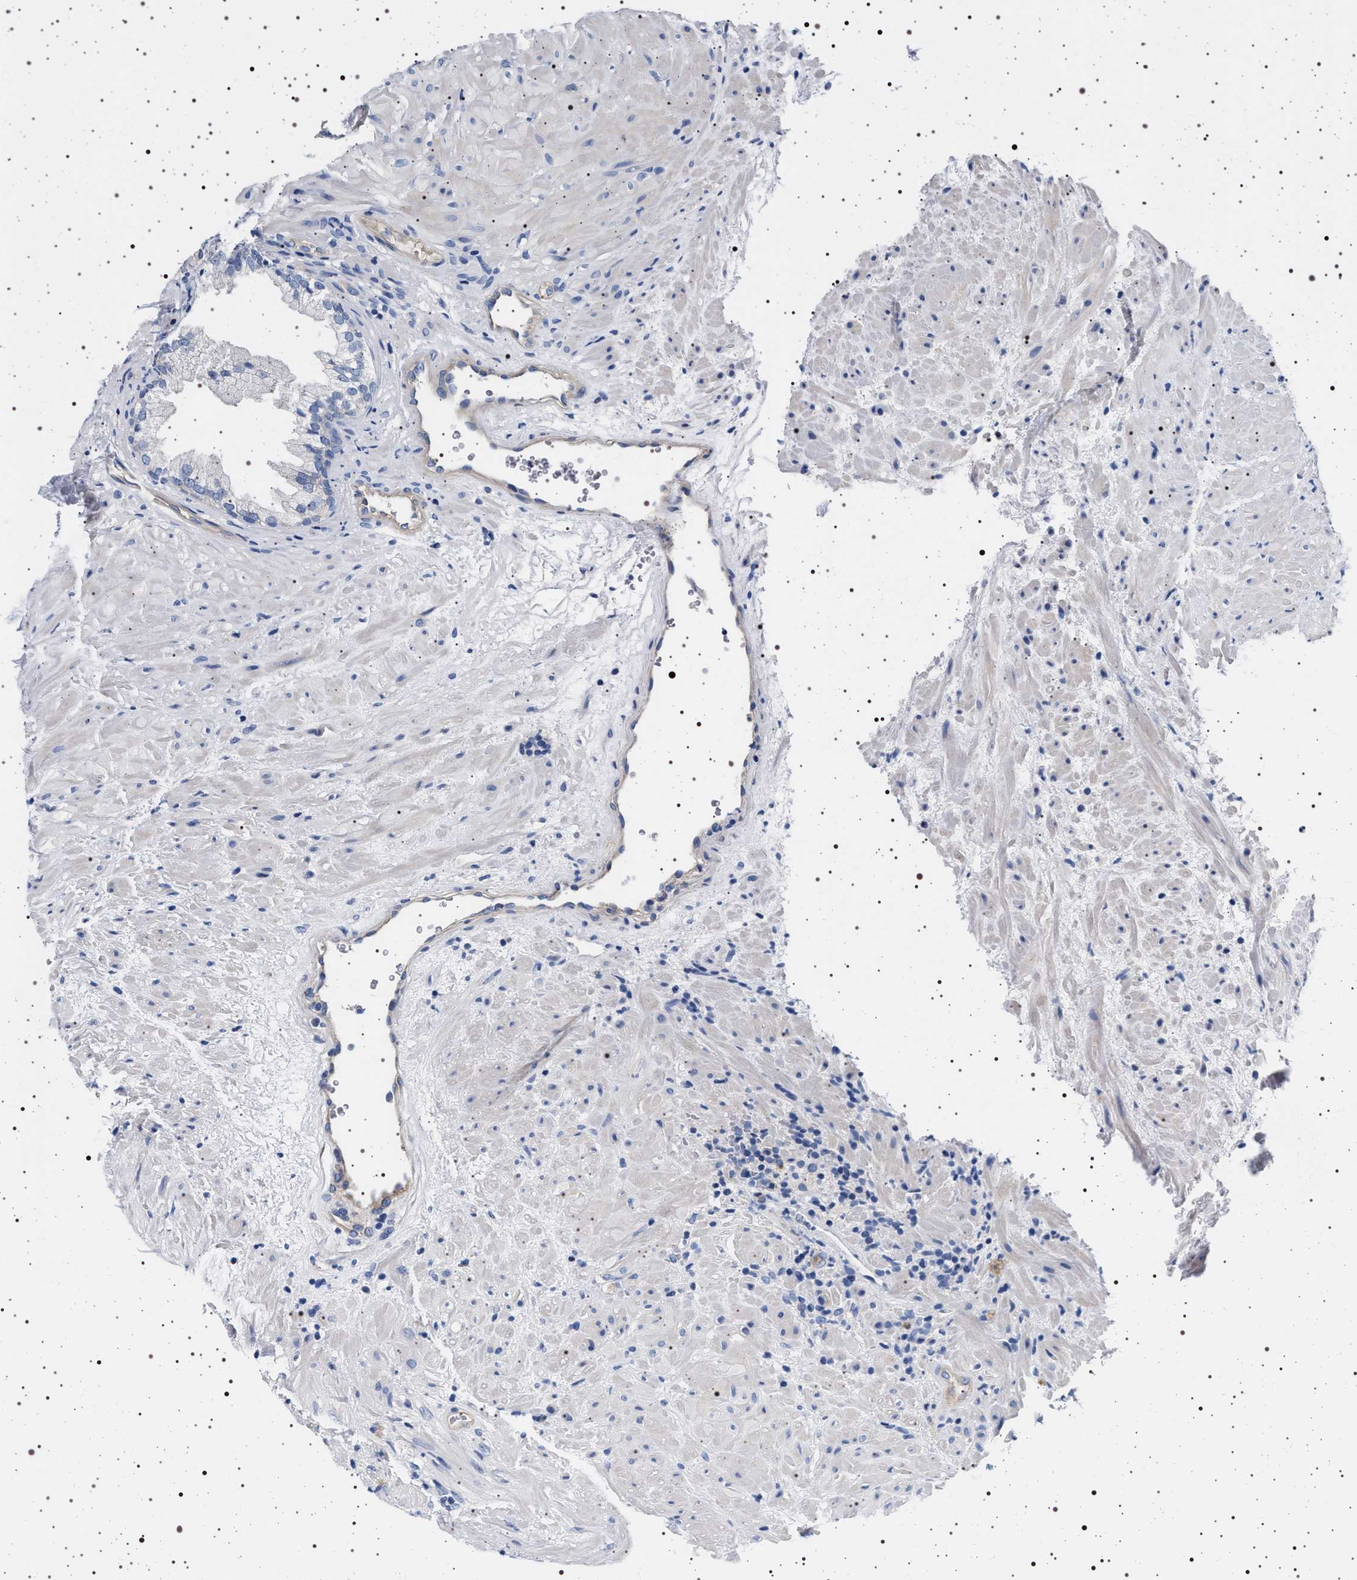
{"staining": {"intensity": "negative", "quantity": "none", "location": "none"}, "tissue": "prostate", "cell_type": "Glandular cells", "image_type": "normal", "snomed": [{"axis": "morphology", "description": "Normal tissue, NOS"}, {"axis": "topography", "description": "Prostate"}], "caption": "Immunohistochemistry (IHC) photomicrograph of benign human prostate stained for a protein (brown), which exhibits no staining in glandular cells.", "gene": "HSD17B1", "patient": {"sex": "male", "age": 76}}